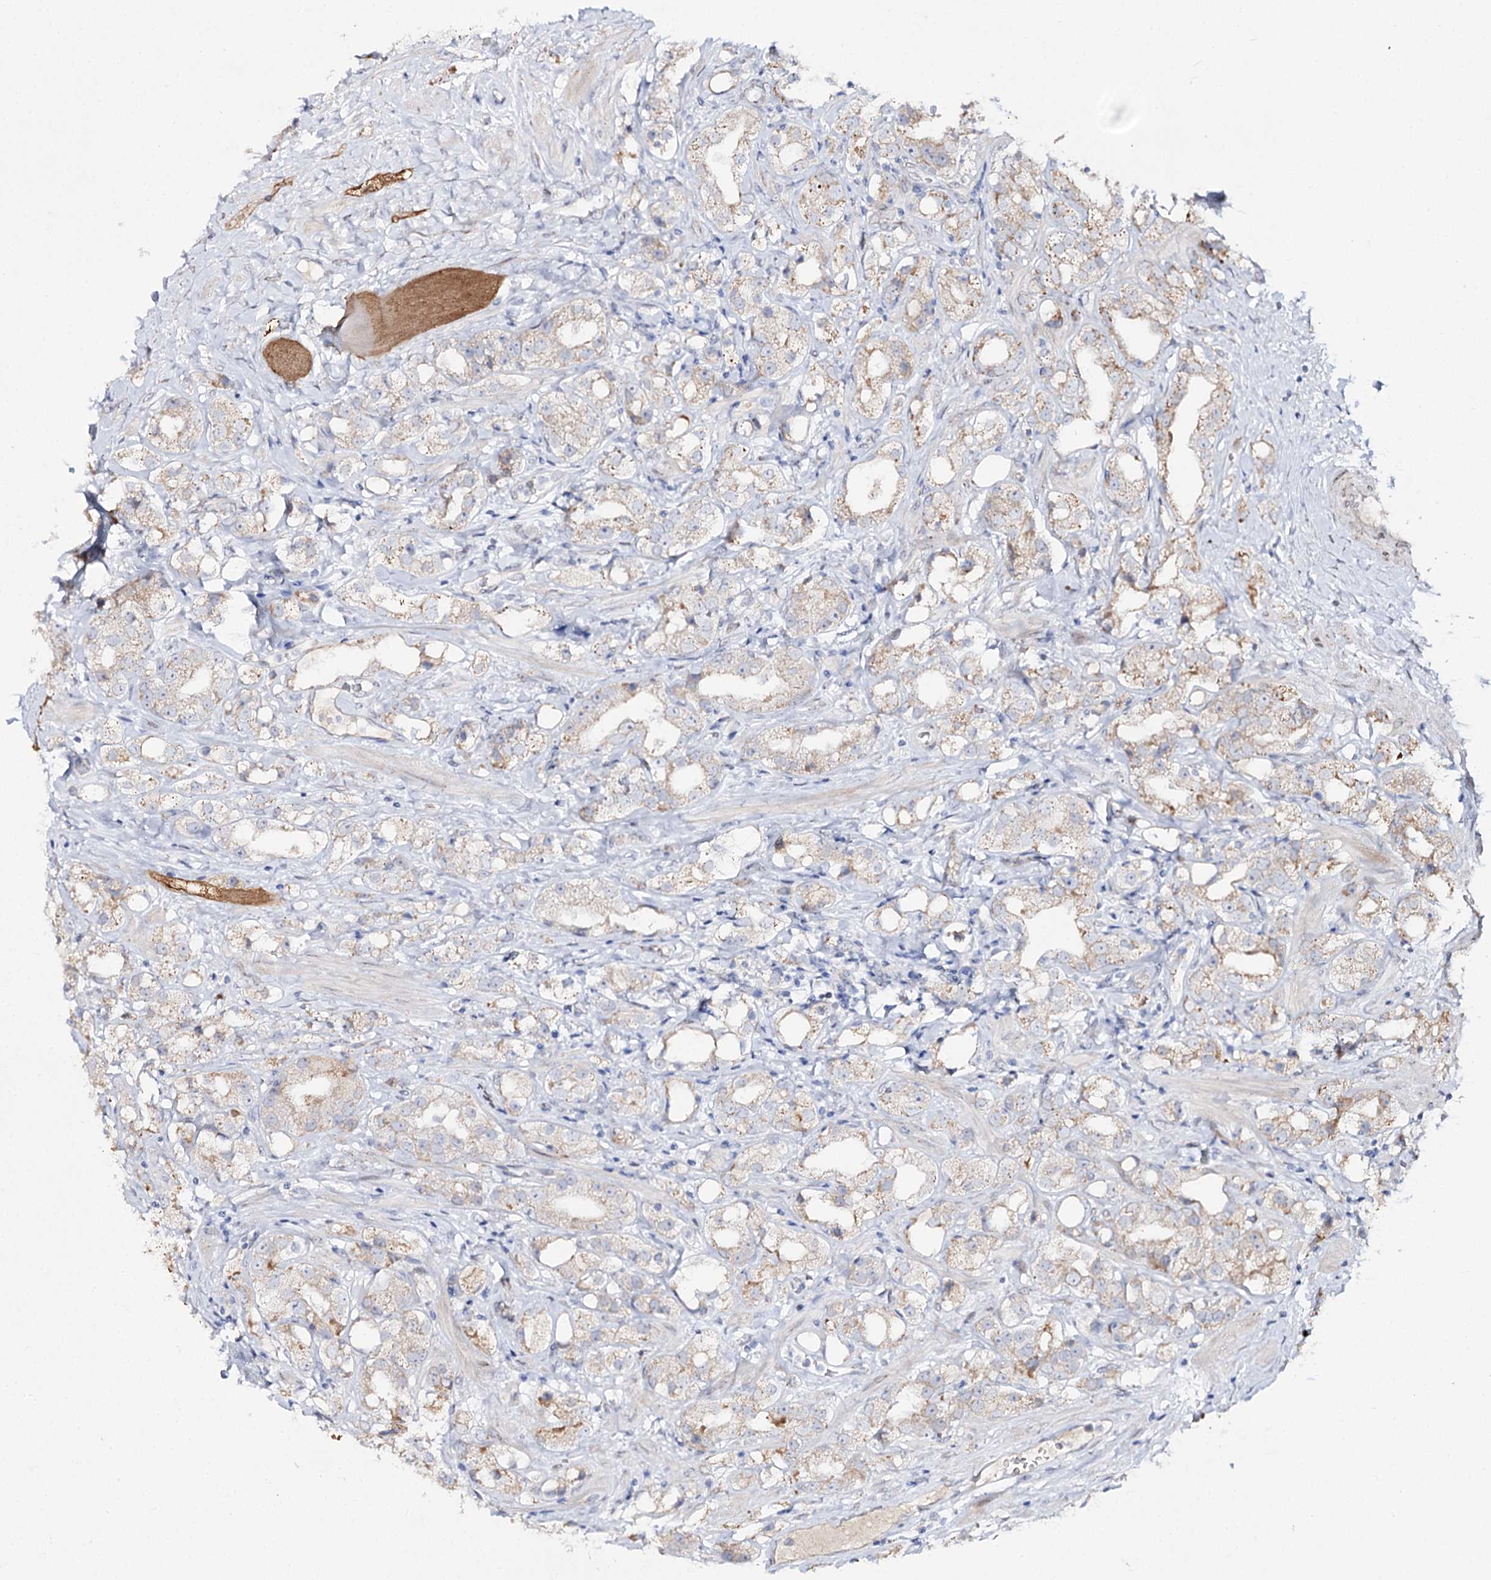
{"staining": {"intensity": "weak", "quantity": "25%-75%", "location": "cytoplasmic/membranous"}, "tissue": "prostate cancer", "cell_type": "Tumor cells", "image_type": "cancer", "snomed": [{"axis": "morphology", "description": "Adenocarcinoma, NOS"}, {"axis": "topography", "description": "Prostate"}], "caption": "Immunohistochemistry micrograph of neoplastic tissue: human adenocarcinoma (prostate) stained using immunohistochemistry (IHC) reveals low levels of weak protein expression localized specifically in the cytoplasmic/membranous of tumor cells, appearing as a cytoplasmic/membranous brown color.", "gene": "C11orf80", "patient": {"sex": "male", "age": 79}}